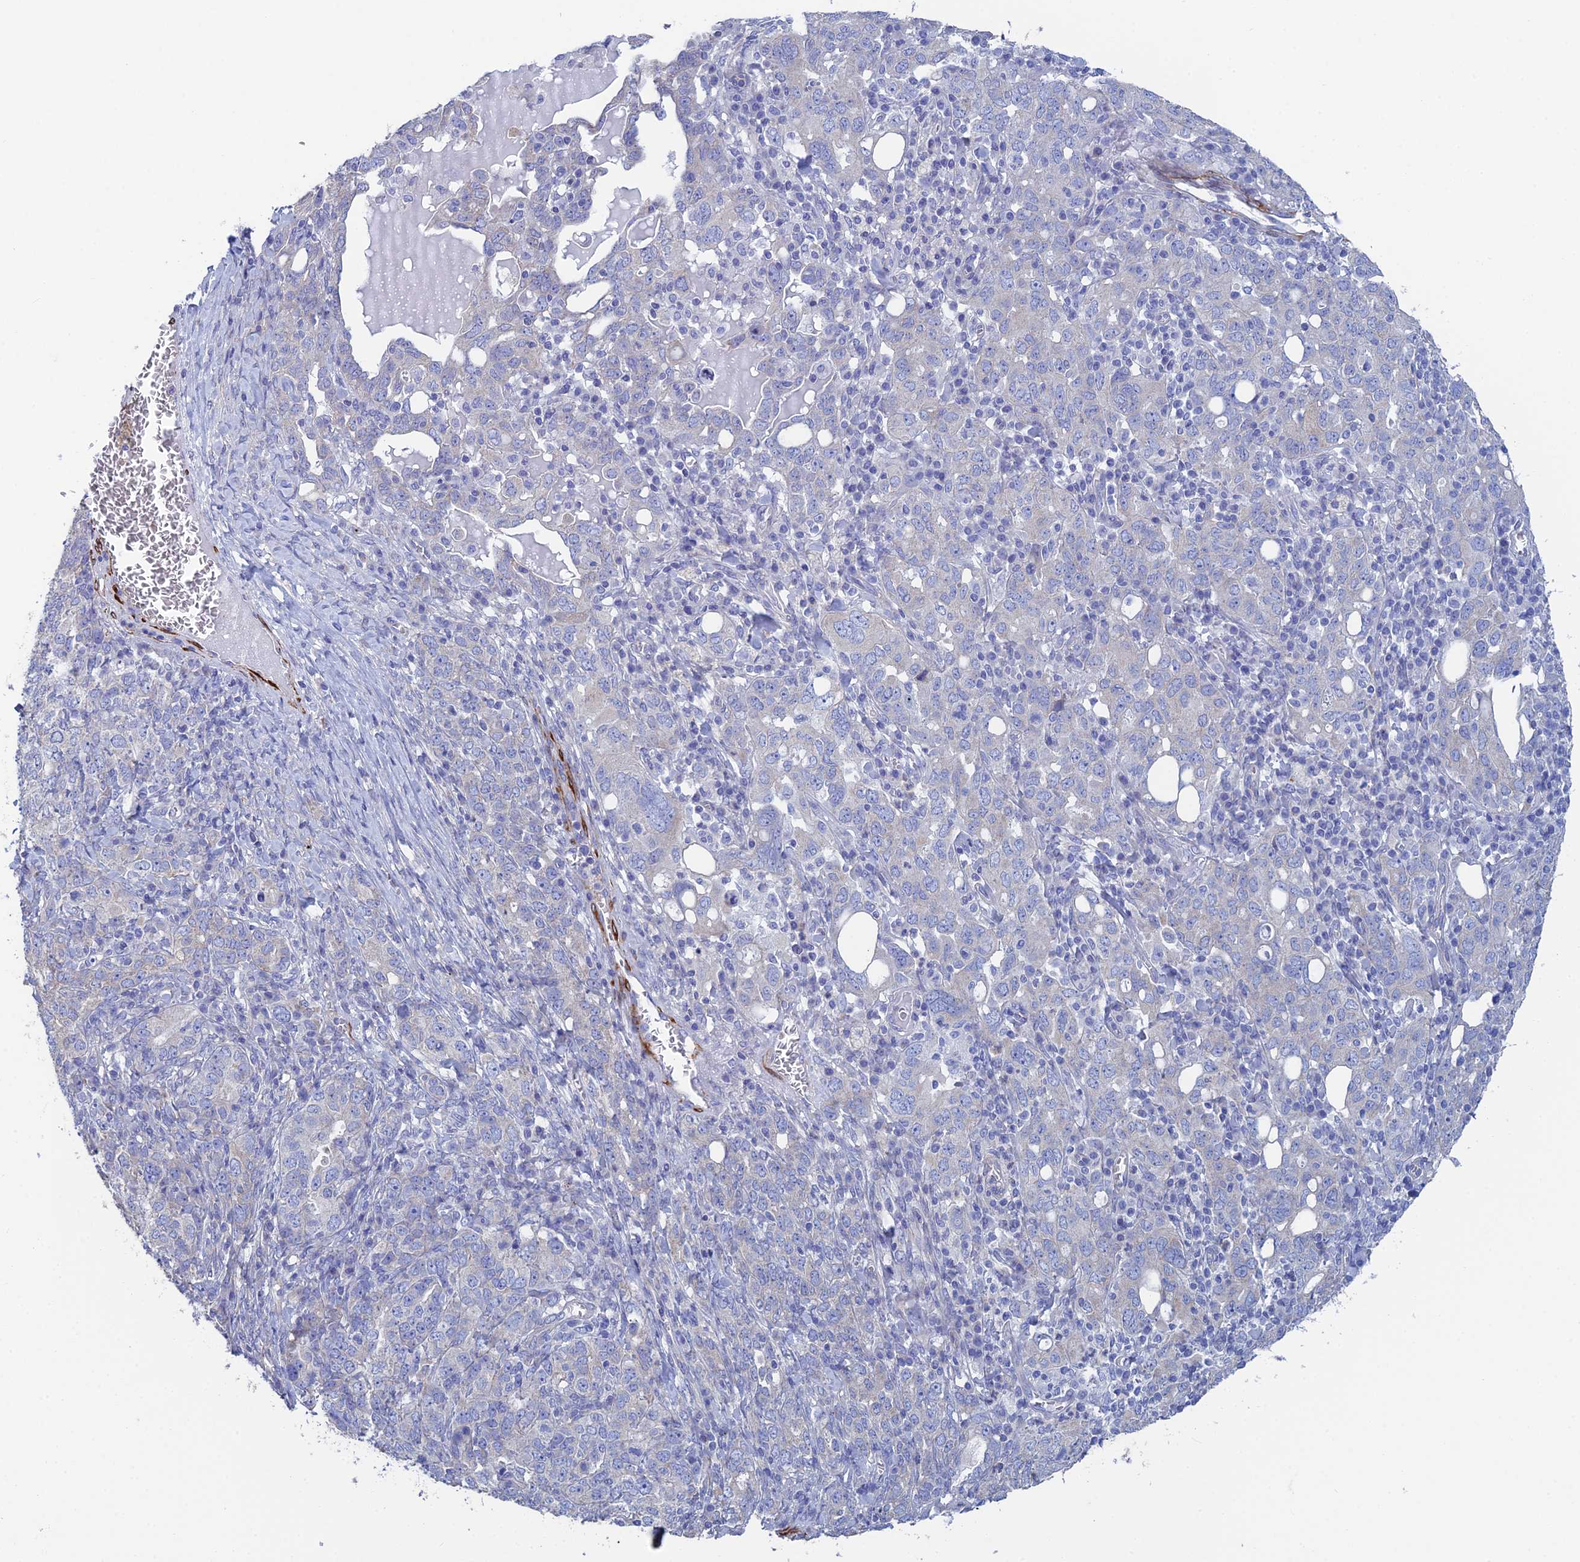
{"staining": {"intensity": "negative", "quantity": "none", "location": "none"}, "tissue": "ovarian cancer", "cell_type": "Tumor cells", "image_type": "cancer", "snomed": [{"axis": "morphology", "description": "Carcinoma, endometroid"}, {"axis": "topography", "description": "Ovary"}], "caption": "DAB (3,3'-diaminobenzidine) immunohistochemical staining of human endometroid carcinoma (ovarian) reveals no significant staining in tumor cells.", "gene": "PCDHA8", "patient": {"sex": "female", "age": 62}}